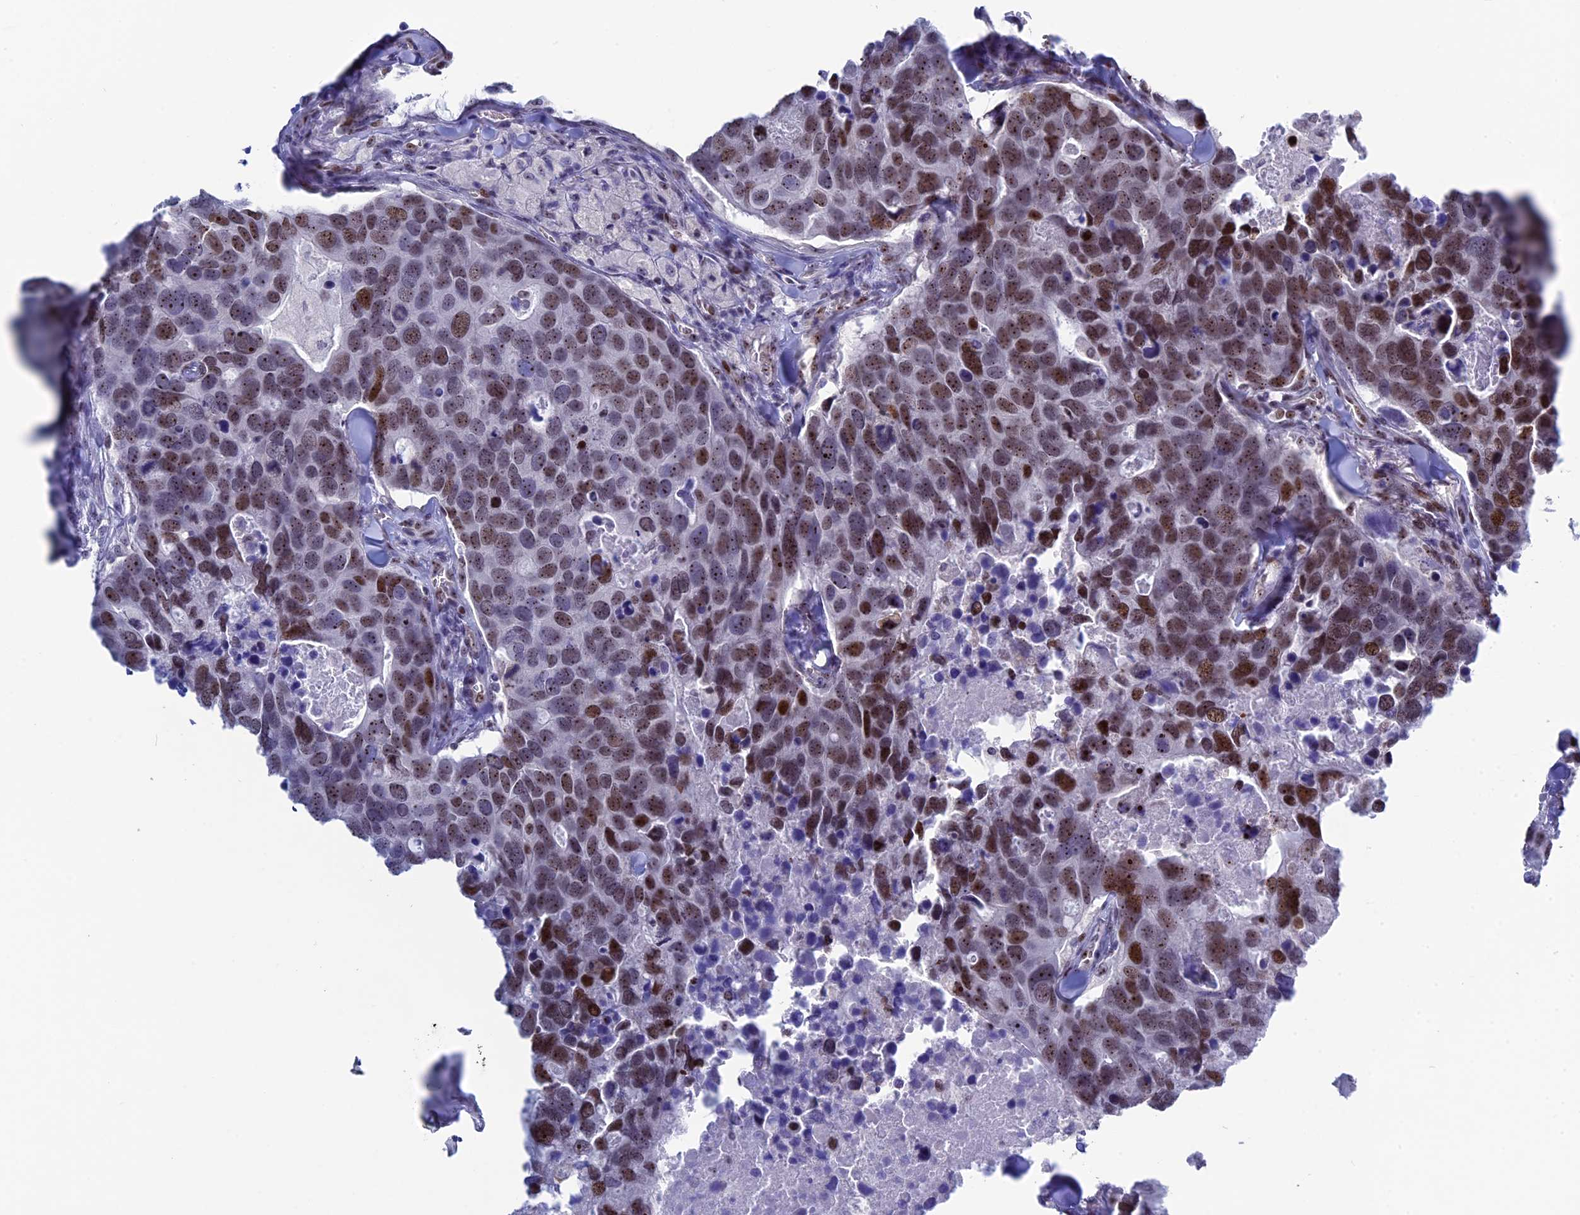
{"staining": {"intensity": "strong", "quantity": "25%-75%", "location": "nuclear"}, "tissue": "breast cancer", "cell_type": "Tumor cells", "image_type": "cancer", "snomed": [{"axis": "morphology", "description": "Duct carcinoma"}, {"axis": "topography", "description": "Breast"}], "caption": "The micrograph demonstrates staining of breast invasive ductal carcinoma, revealing strong nuclear protein expression (brown color) within tumor cells.", "gene": "CCDC86", "patient": {"sex": "female", "age": 83}}